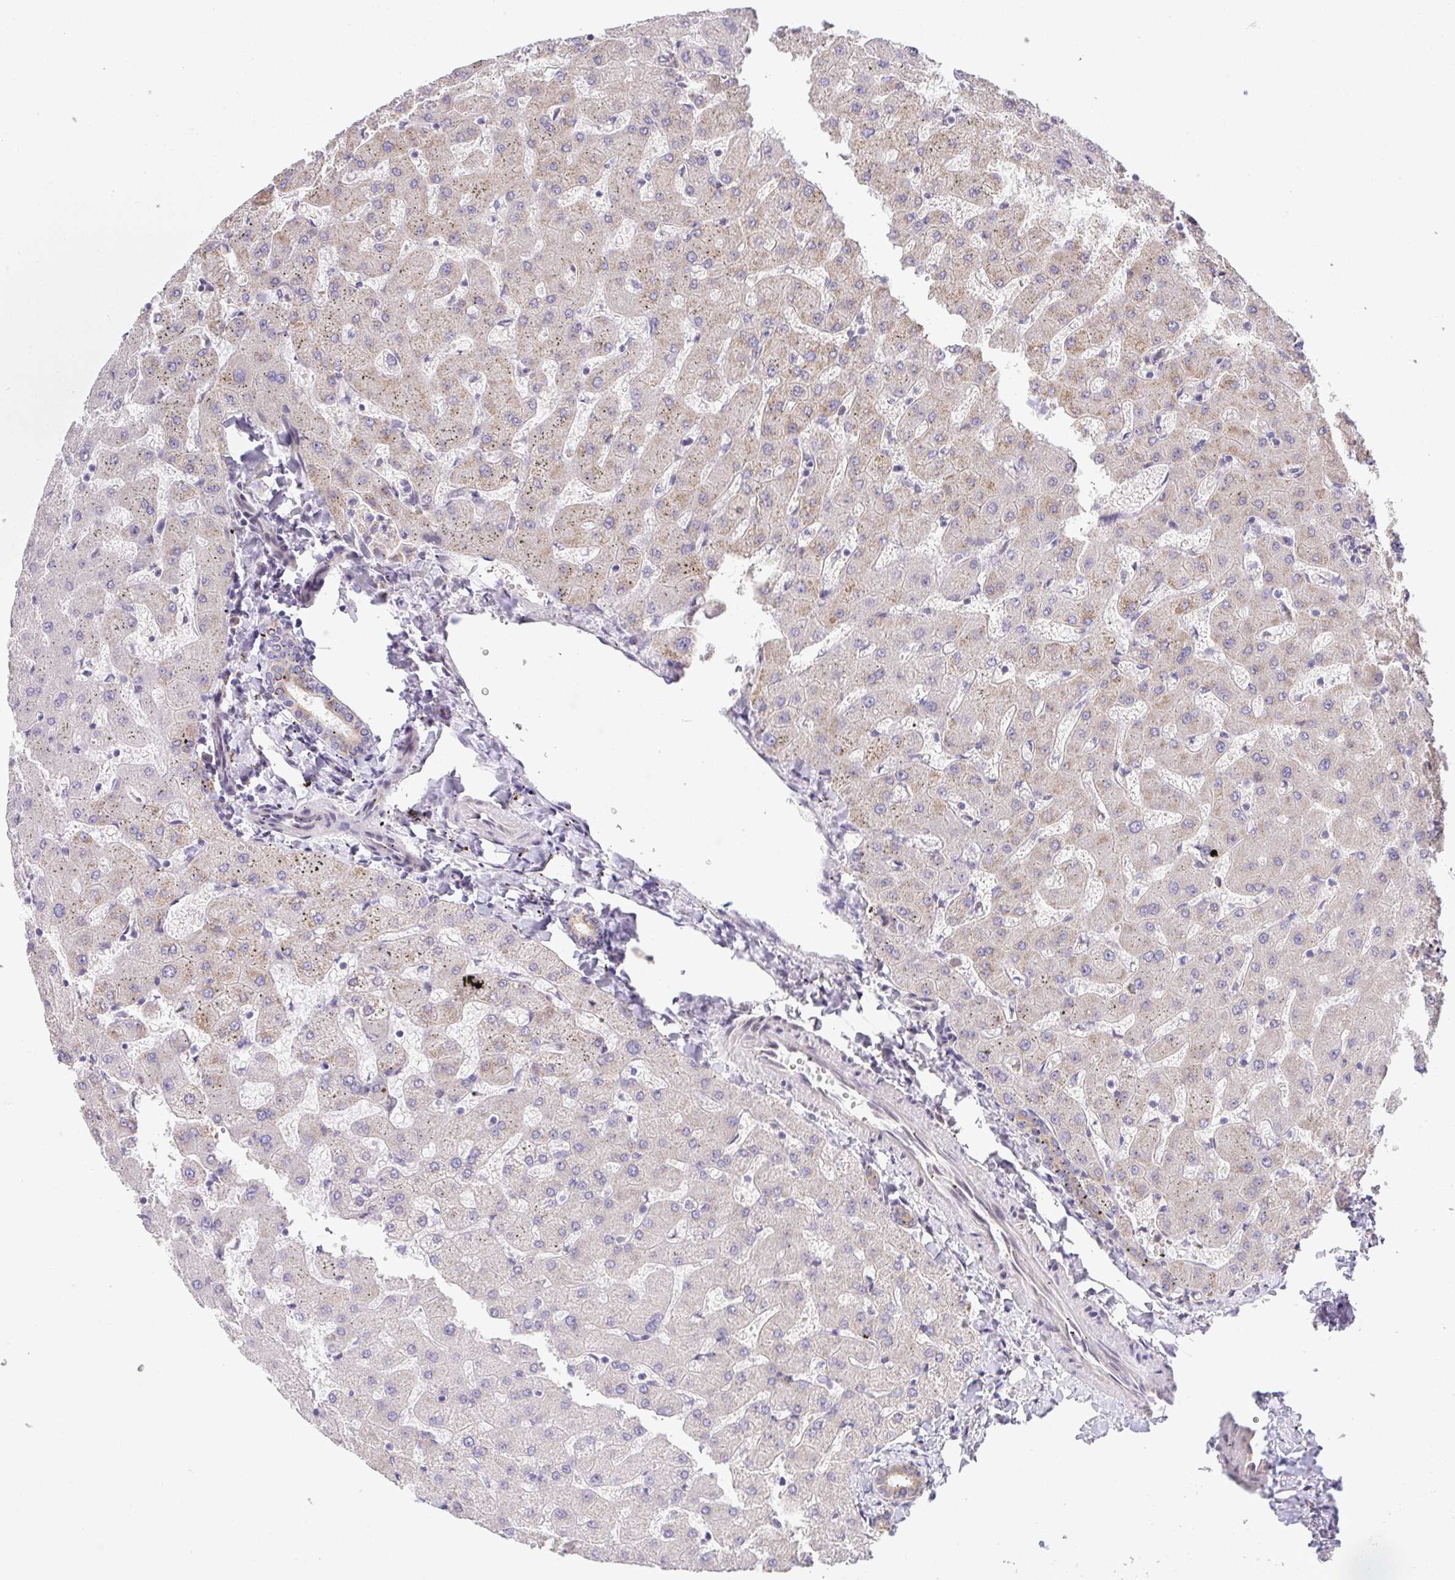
{"staining": {"intensity": "moderate", "quantity": "25%-75%", "location": "cytoplasmic/membranous"}, "tissue": "liver", "cell_type": "Cholangiocytes", "image_type": "normal", "snomed": [{"axis": "morphology", "description": "Normal tissue, NOS"}, {"axis": "topography", "description": "Liver"}], "caption": "DAB immunohistochemical staining of benign liver demonstrates moderate cytoplasmic/membranous protein positivity in approximately 25%-75% of cholangiocytes.", "gene": "EEF1AKMT1", "patient": {"sex": "female", "age": 63}}